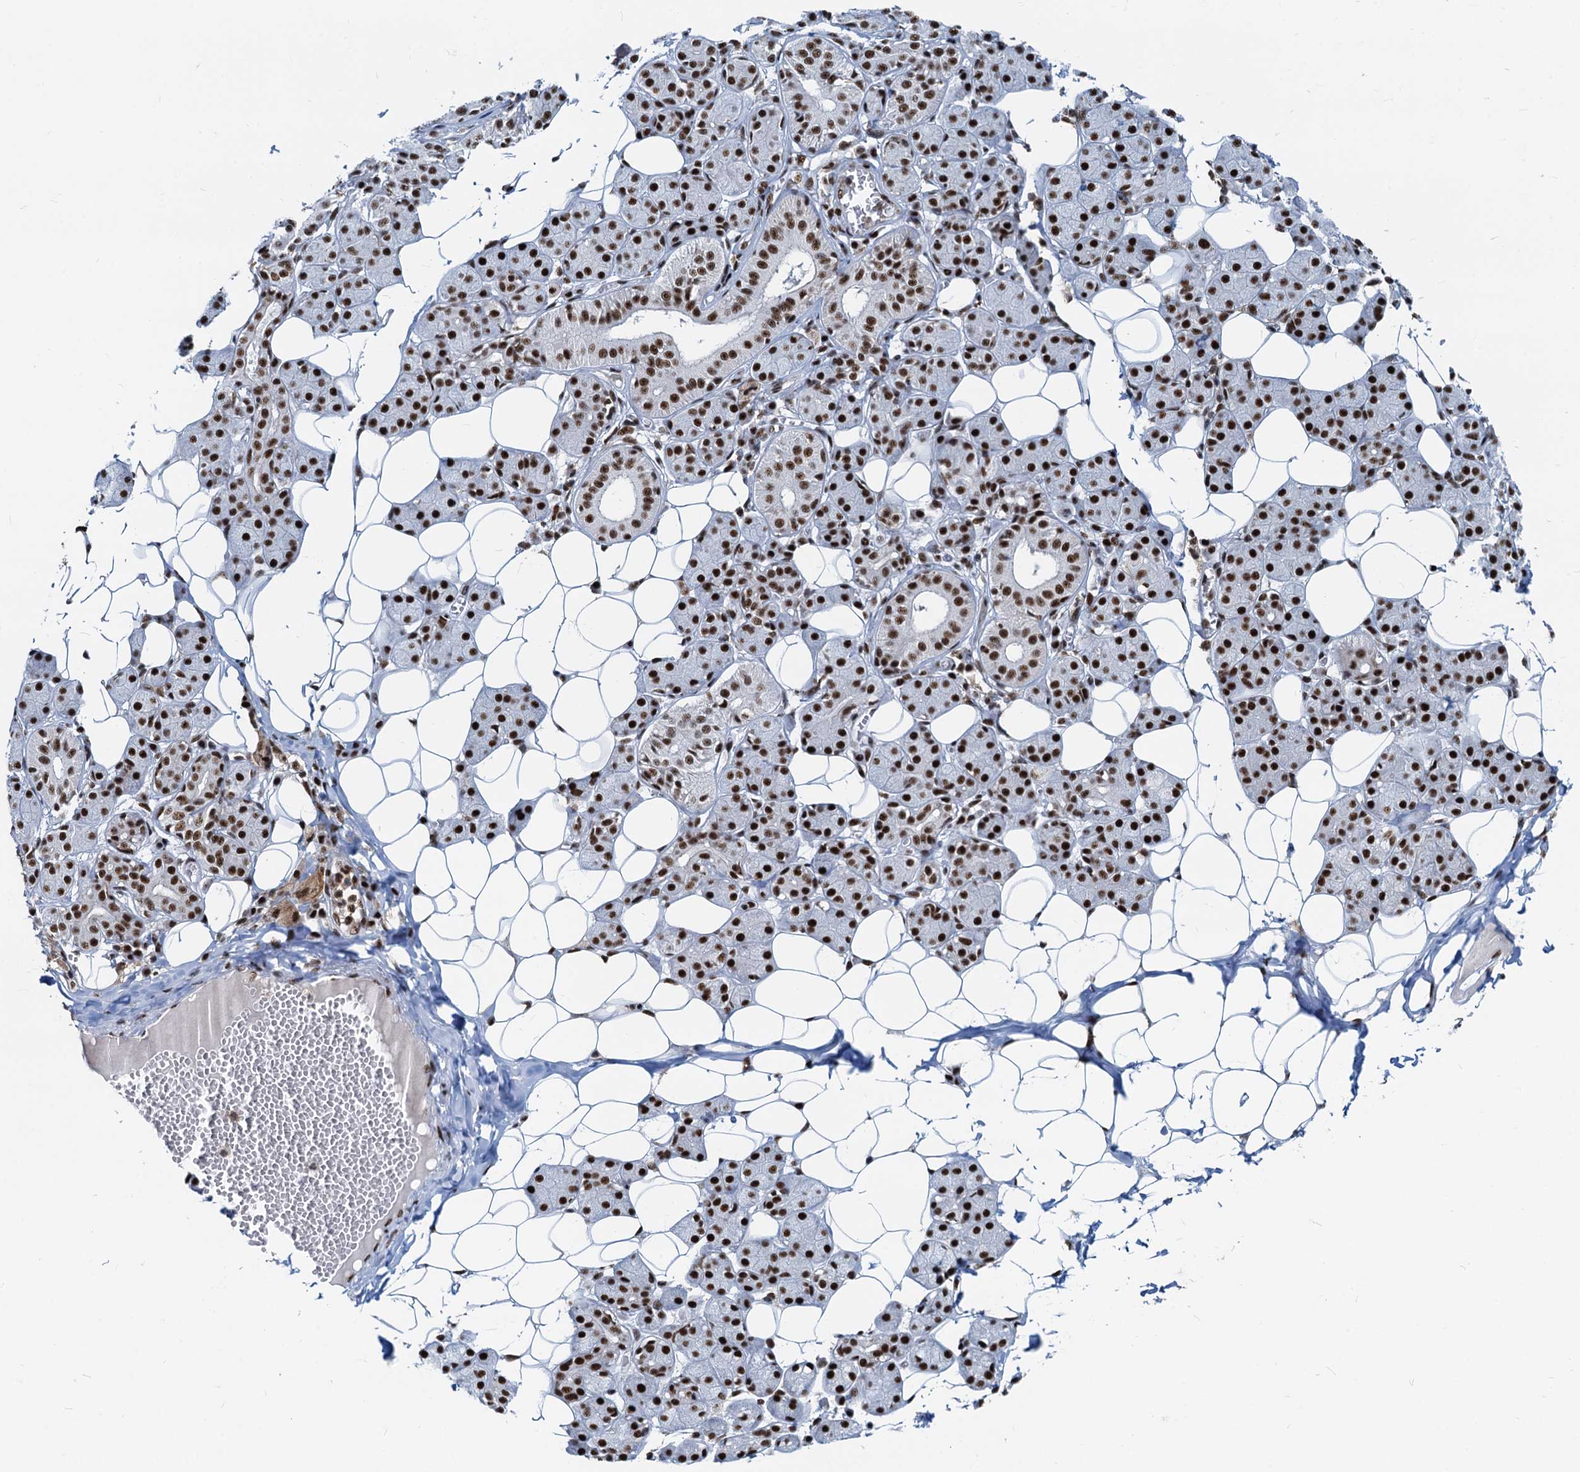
{"staining": {"intensity": "strong", "quantity": ">75%", "location": "nuclear"}, "tissue": "salivary gland", "cell_type": "Glandular cells", "image_type": "normal", "snomed": [{"axis": "morphology", "description": "Normal tissue, NOS"}, {"axis": "topography", "description": "Salivary gland"}], "caption": "Strong nuclear staining for a protein is present in approximately >75% of glandular cells of unremarkable salivary gland using immunohistochemistry.", "gene": "RBM26", "patient": {"sex": "female", "age": 33}}